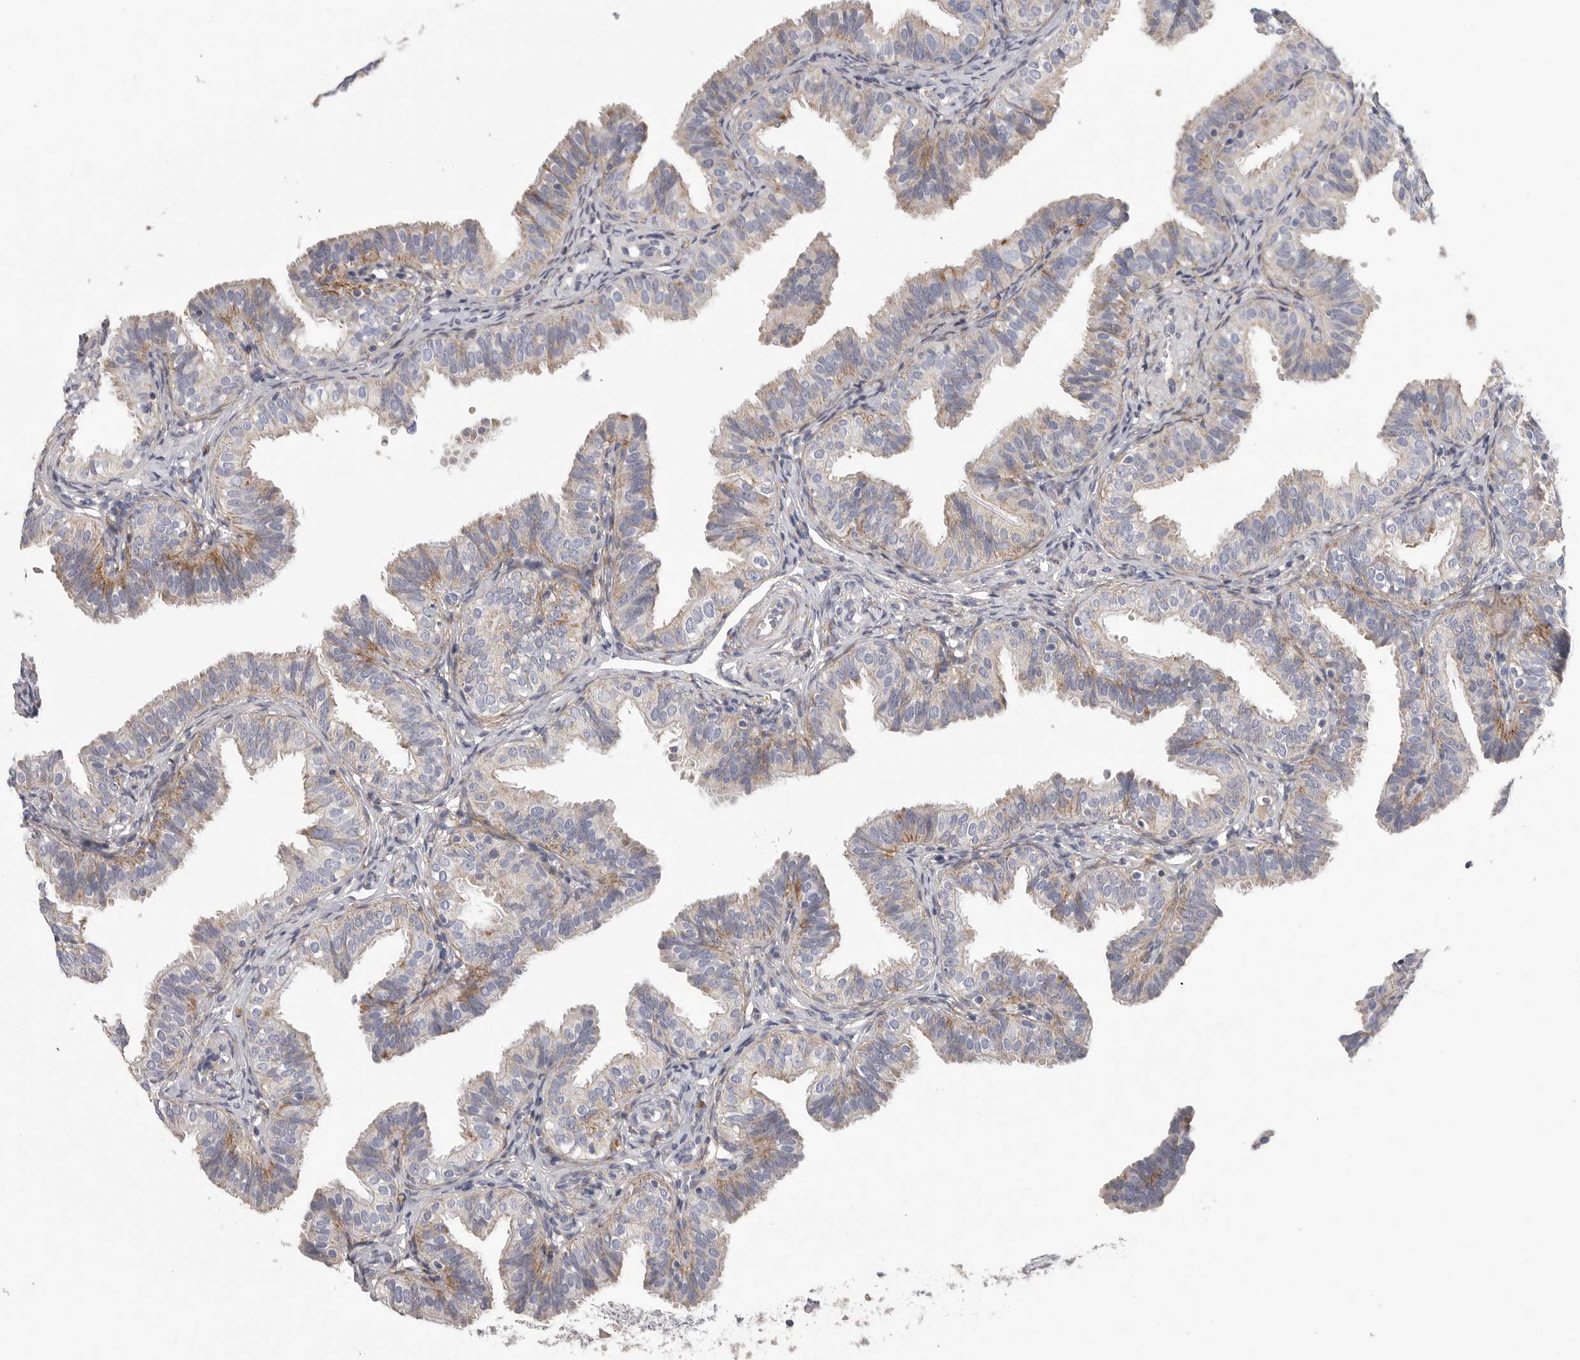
{"staining": {"intensity": "weak", "quantity": "25%-75%", "location": "cytoplasmic/membranous"}, "tissue": "fallopian tube", "cell_type": "Glandular cells", "image_type": "normal", "snomed": [{"axis": "morphology", "description": "Normal tissue, NOS"}, {"axis": "topography", "description": "Fallopian tube"}], "caption": "Immunohistochemistry (IHC) micrograph of normal fallopian tube stained for a protein (brown), which demonstrates low levels of weak cytoplasmic/membranous positivity in approximately 25%-75% of glandular cells.", "gene": "SDC3", "patient": {"sex": "female", "age": 35}}